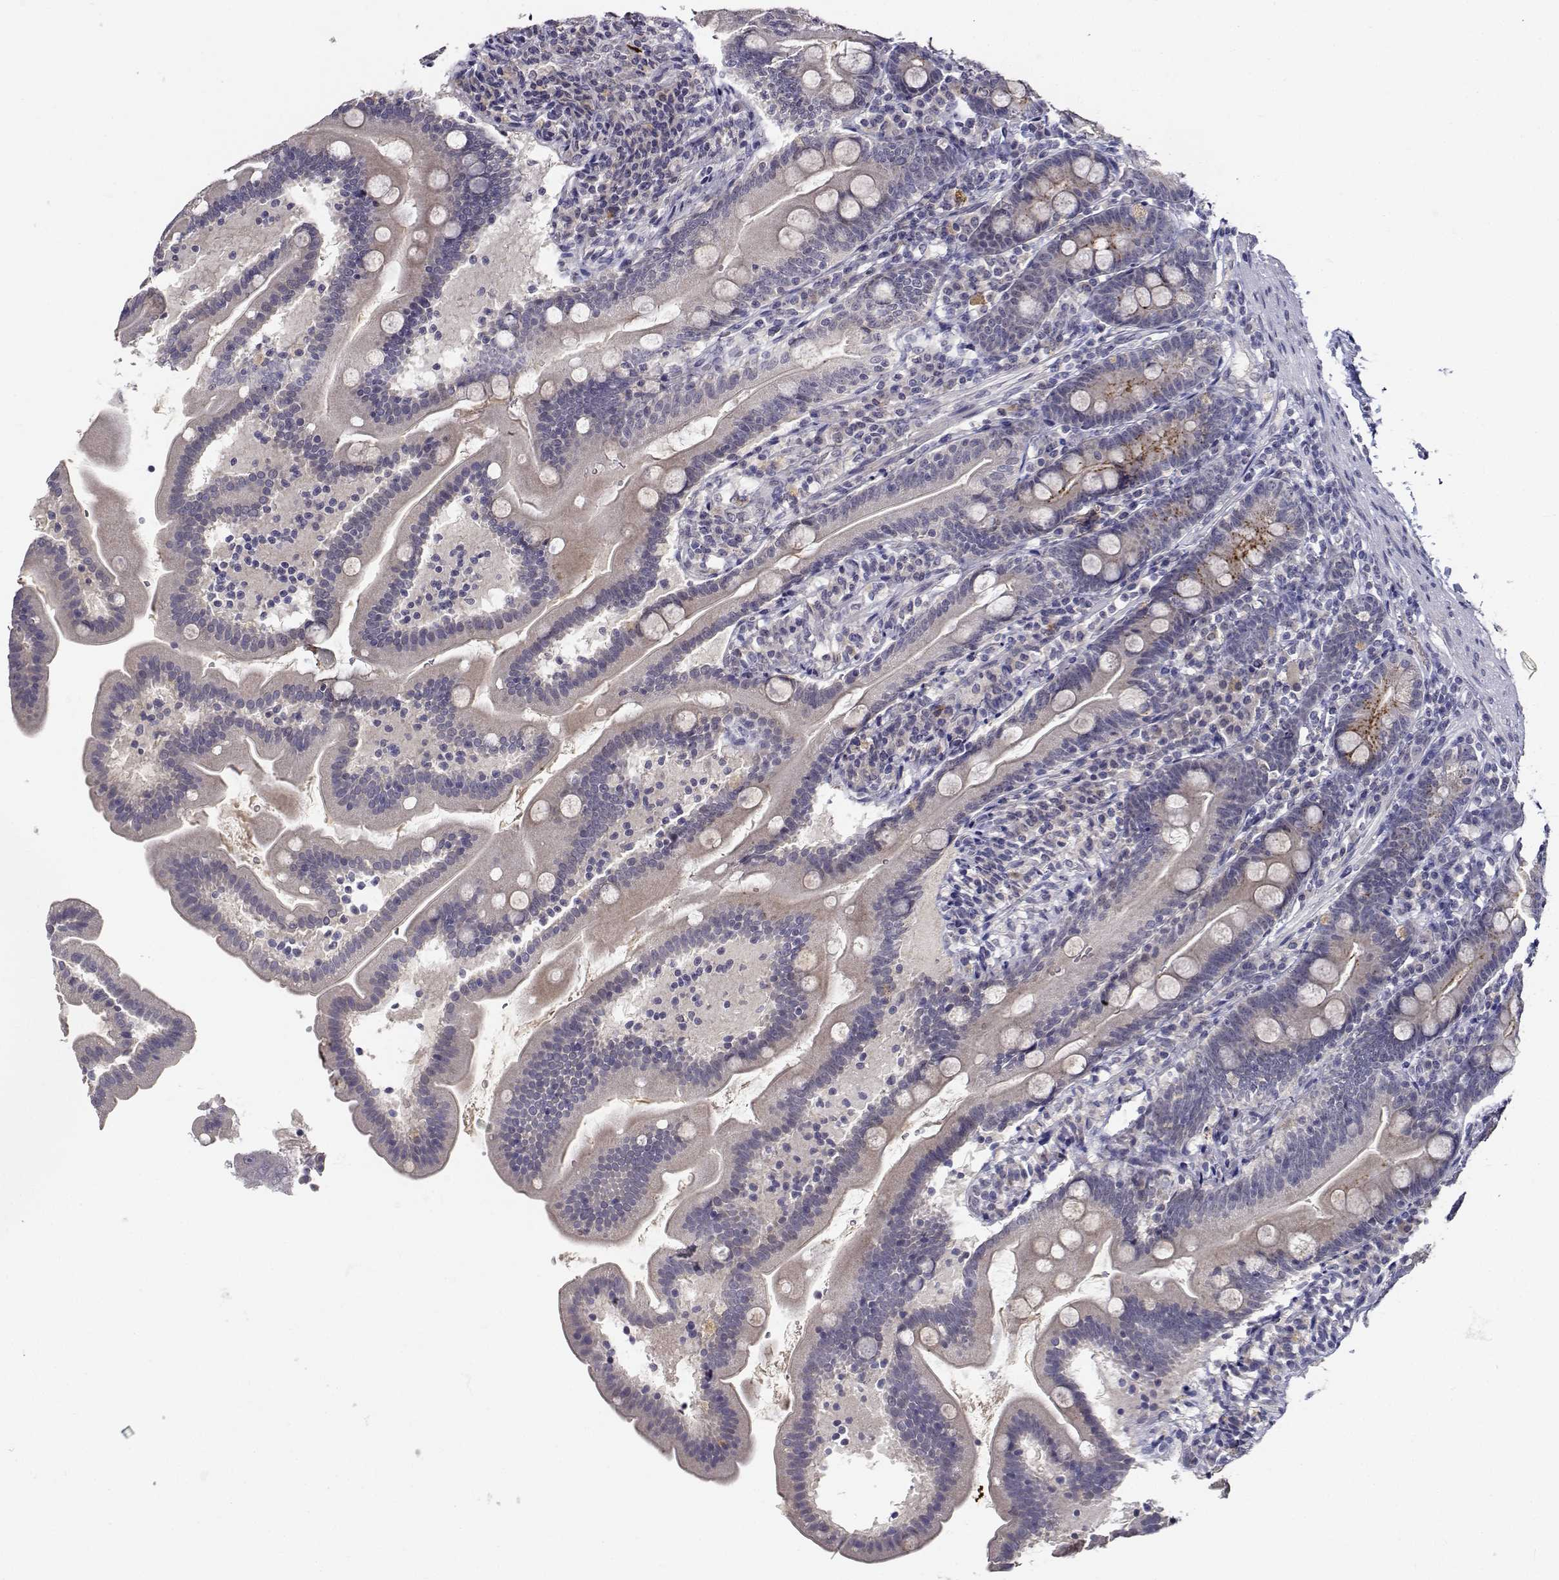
{"staining": {"intensity": "moderate", "quantity": "<25%", "location": "cytoplasmic/membranous"}, "tissue": "duodenum", "cell_type": "Glandular cells", "image_type": "normal", "snomed": [{"axis": "morphology", "description": "Normal tissue, NOS"}, {"axis": "topography", "description": "Duodenum"}], "caption": "Duodenum stained with immunohistochemistry (IHC) shows moderate cytoplasmic/membranous expression in approximately <25% of glandular cells. The staining was performed using DAB (3,3'-diaminobenzidine), with brown indicating positive protein expression. Nuclei are stained blue with hematoxylin.", "gene": "SLC6A3", "patient": {"sex": "female", "age": 67}}